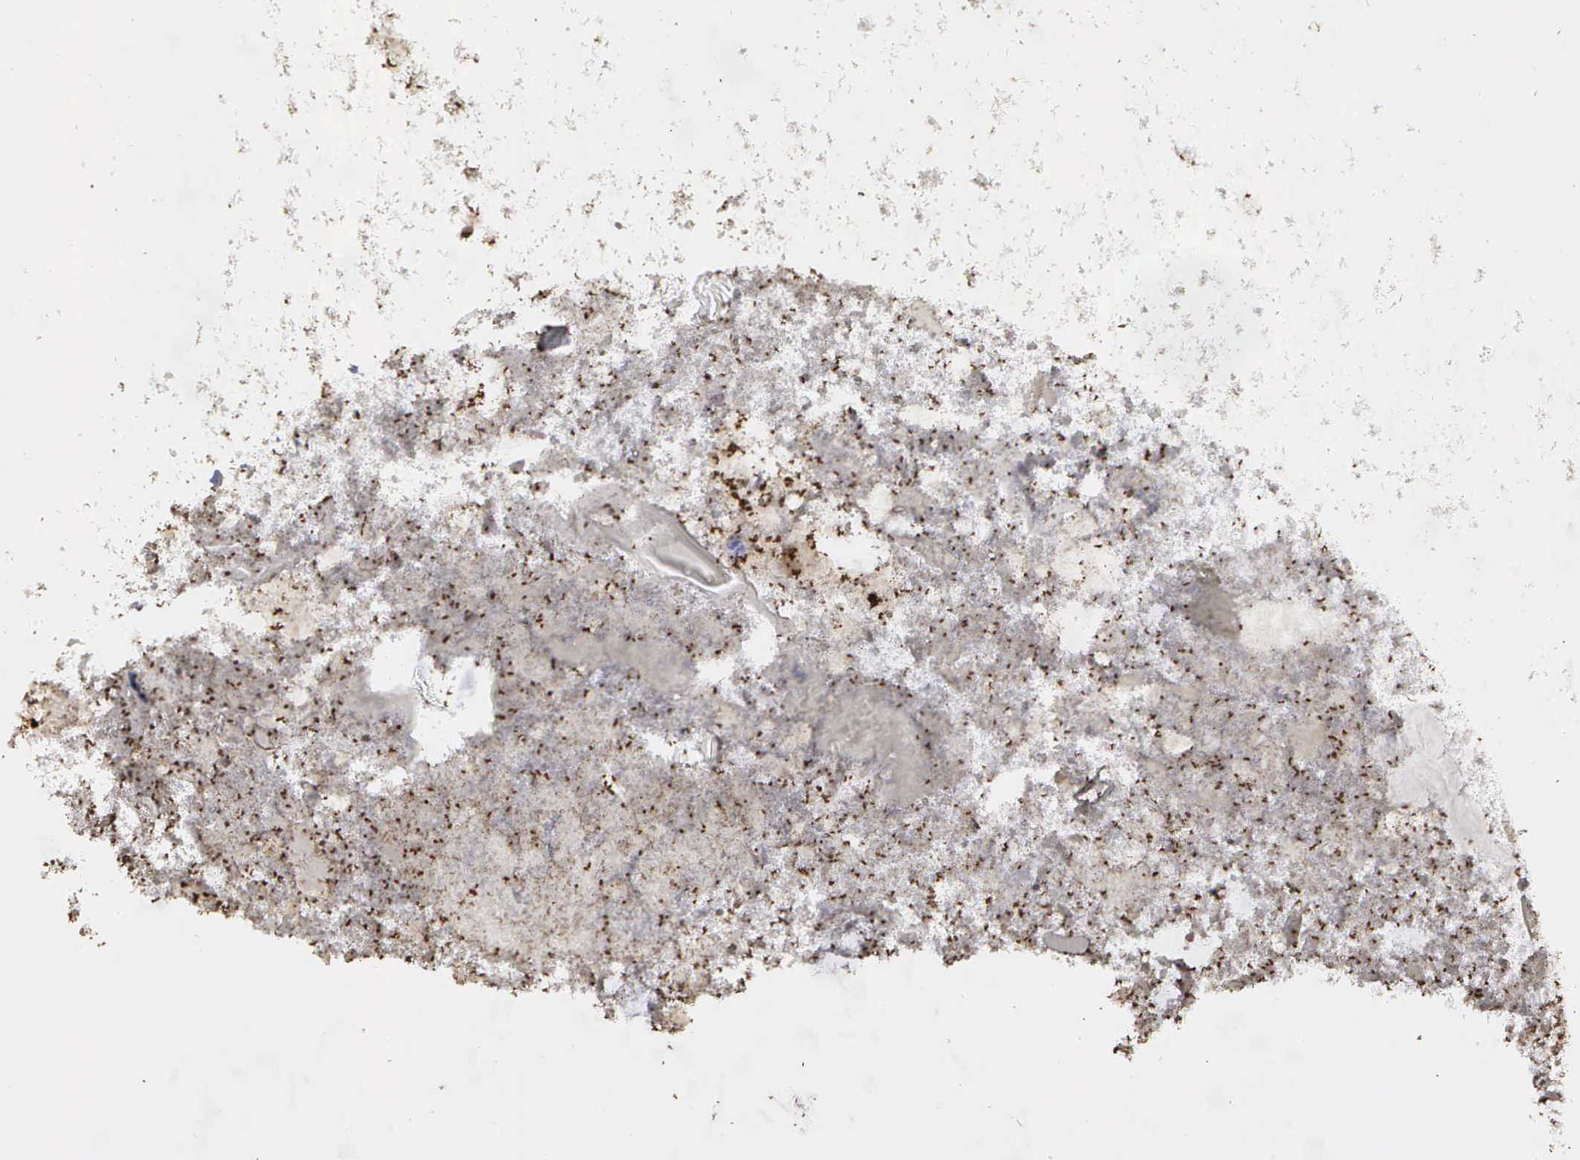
{"staining": {"intensity": "strong", "quantity": ">75%", "location": "nuclear"}, "tissue": "appendix", "cell_type": "Glandular cells", "image_type": "normal", "snomed": [{"axis": "morphology", "description": "Normal tissue, NOS"}, {"axis": "topography", "description": "Appendix"}], "caption": "Protein positivity by immunohistochemistry shows strong nuclear expression in about >75% of glandular cells in normal appendix.", "gene": "TRMT5", "patient": {"sex": "female", "age": 82}}